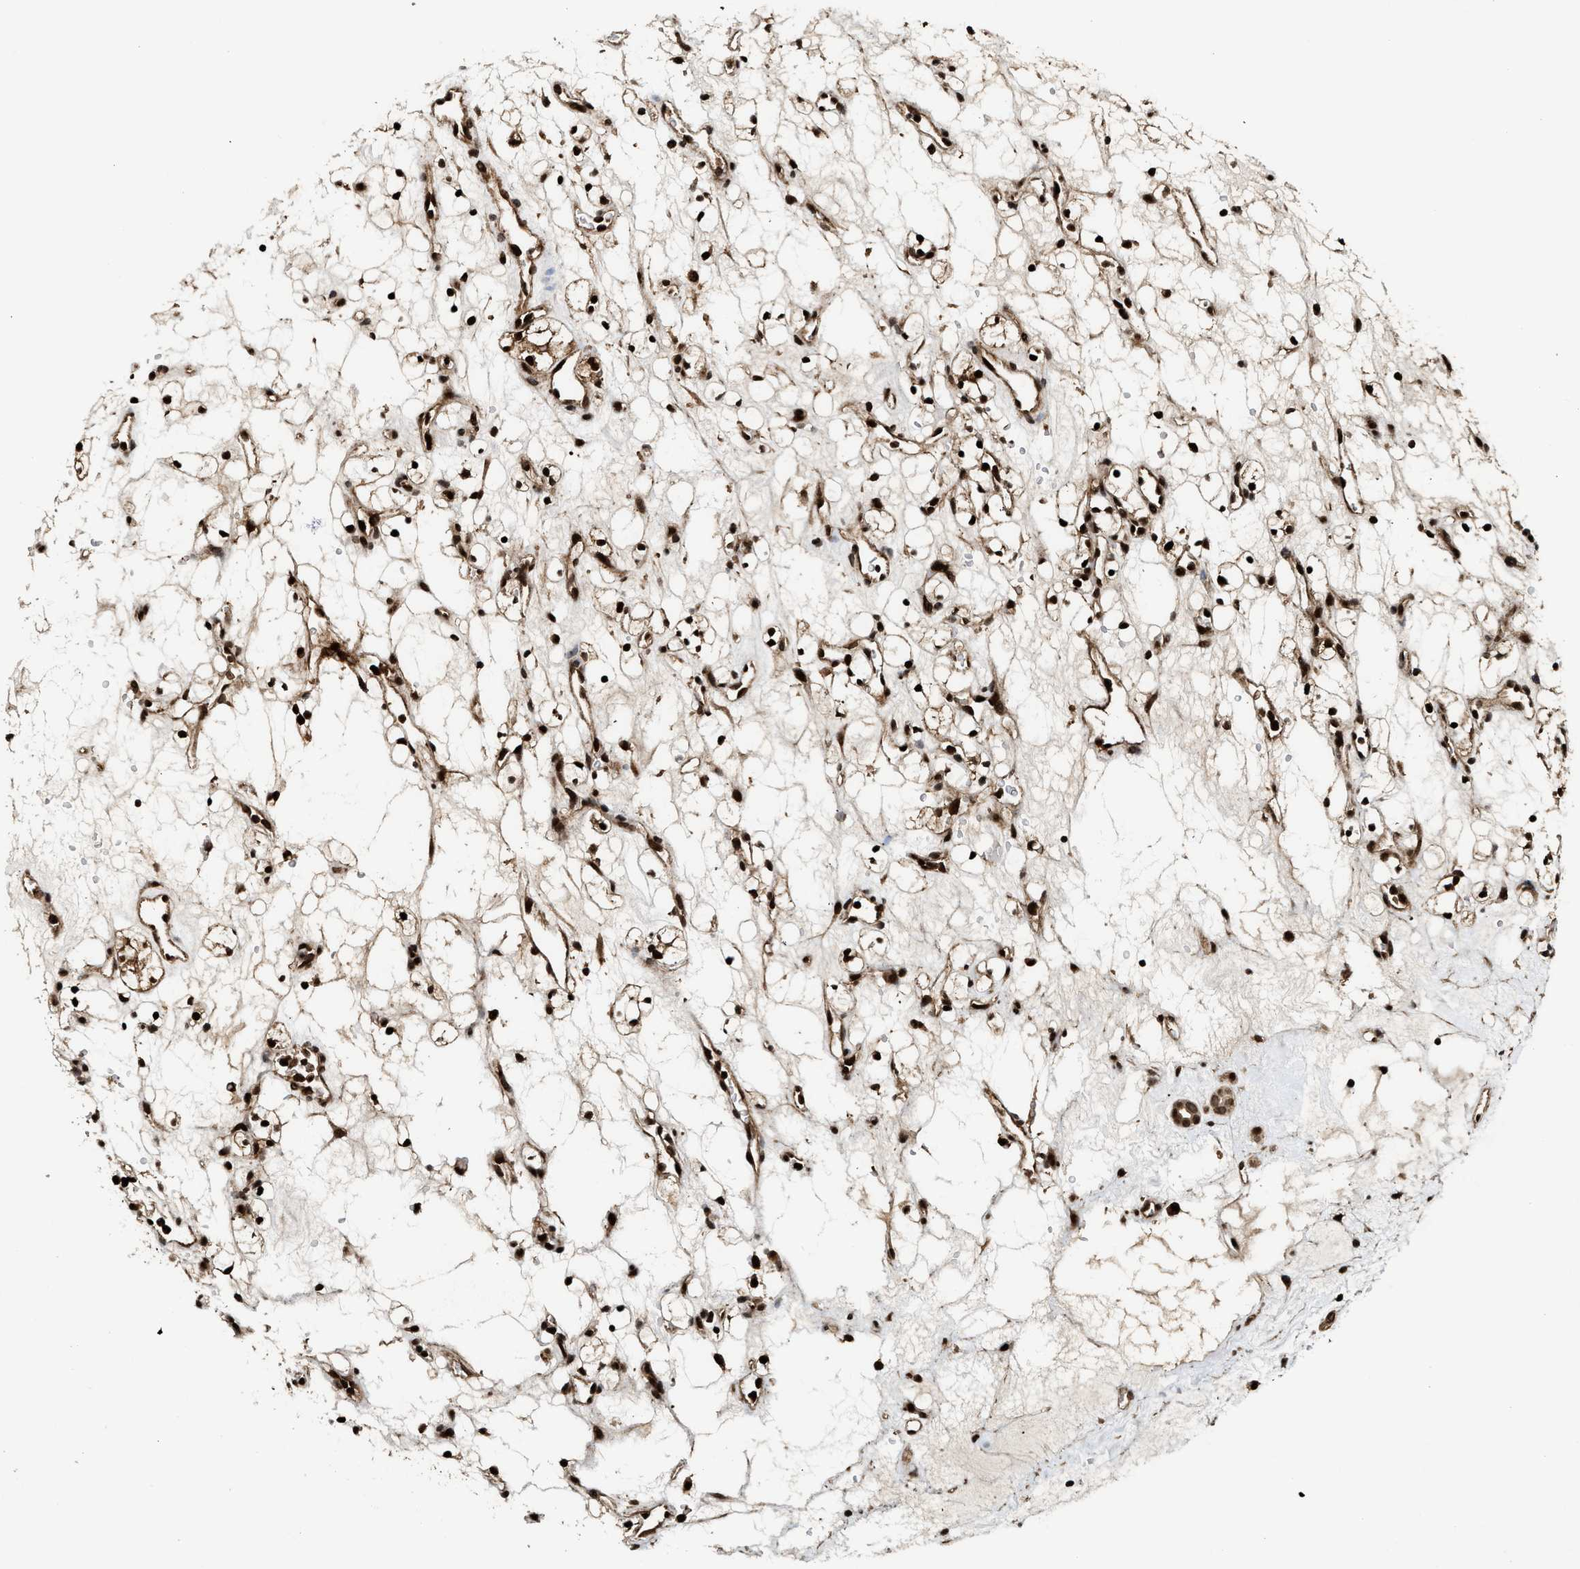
{"staining": {"intensity": "strong", "quantity": ">75%", "location": "cytoplasmic/membranous,nuclear"}, "tissue": "renal cancer", "cell_type": "Tumor cells", "image_type": "cancer", "snomed": [{"axis": "morphology", "description": "Adenocarcinoma, NOS"}, {"axis": "topography", "description": "Kidney"}], "caption": "Protein analysis of renal cancer tissue exhibits strong cytoplasmic/membranous and nuclear staining in about >75% of tumor cells.", "gene": "MDM2", "patient": {"sex": "female", "age": 60}}